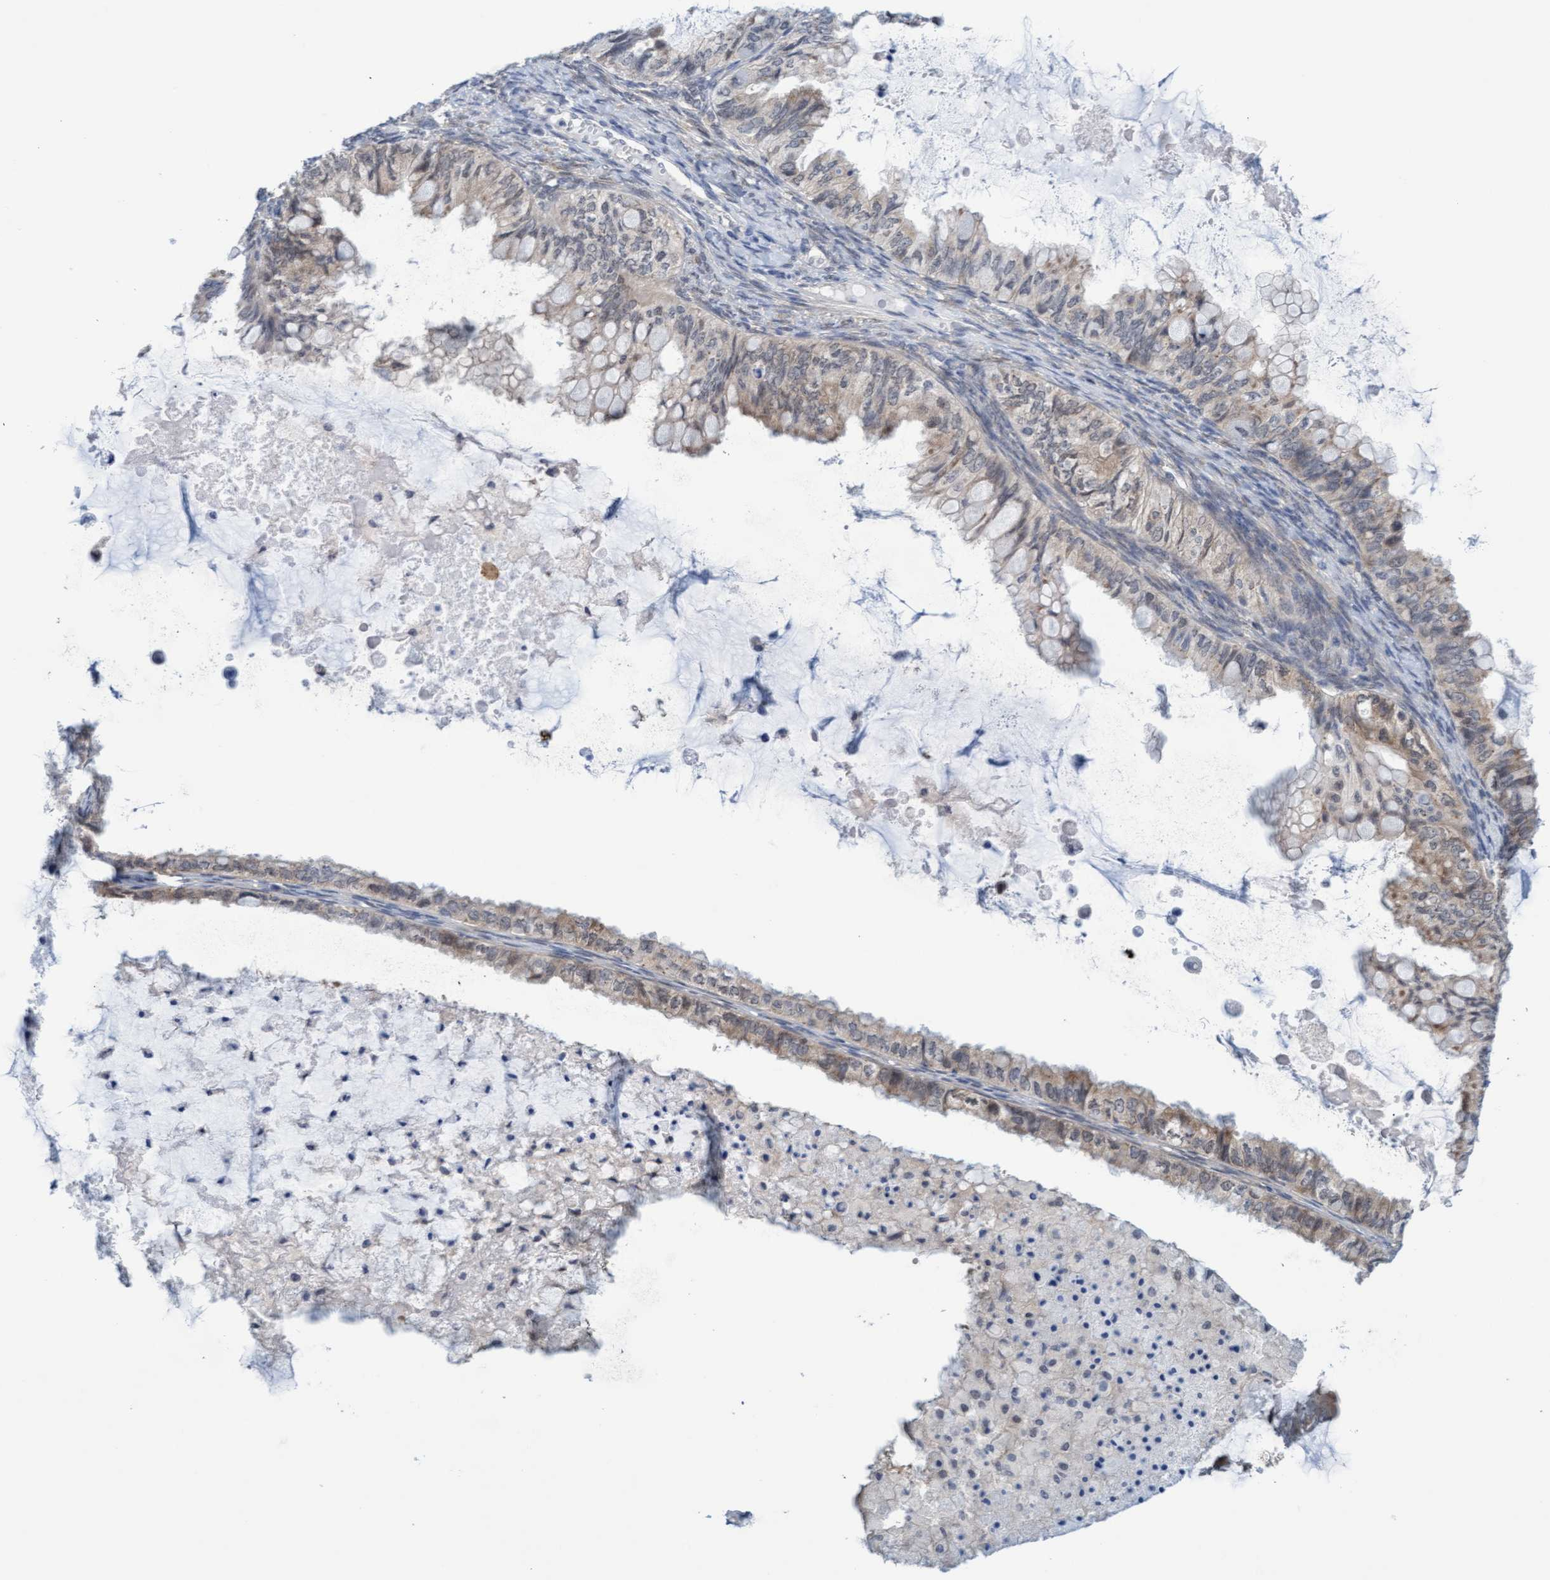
{"staining": {"intensity": "weak", "quantity": ">75%", "location": "cytoplasmic/membranous"}, "tissue": "ovarian cancer", "cell_type": "Tumor cells", "image_type": "cancer", "snomed": [{"axis": "morphology", "description": "Cystadenocarcinoma, mucinous, NOS"}, {"axis": "topography", "description": "Ovary"}], "caption": "This is an image of IHC staining of ovarian cancer, which shows weak positivity in the cytoplasmic/membranous of tumor cells.", "gene": "AMZ2", "patient": {"sex": "female", "age": 80}}